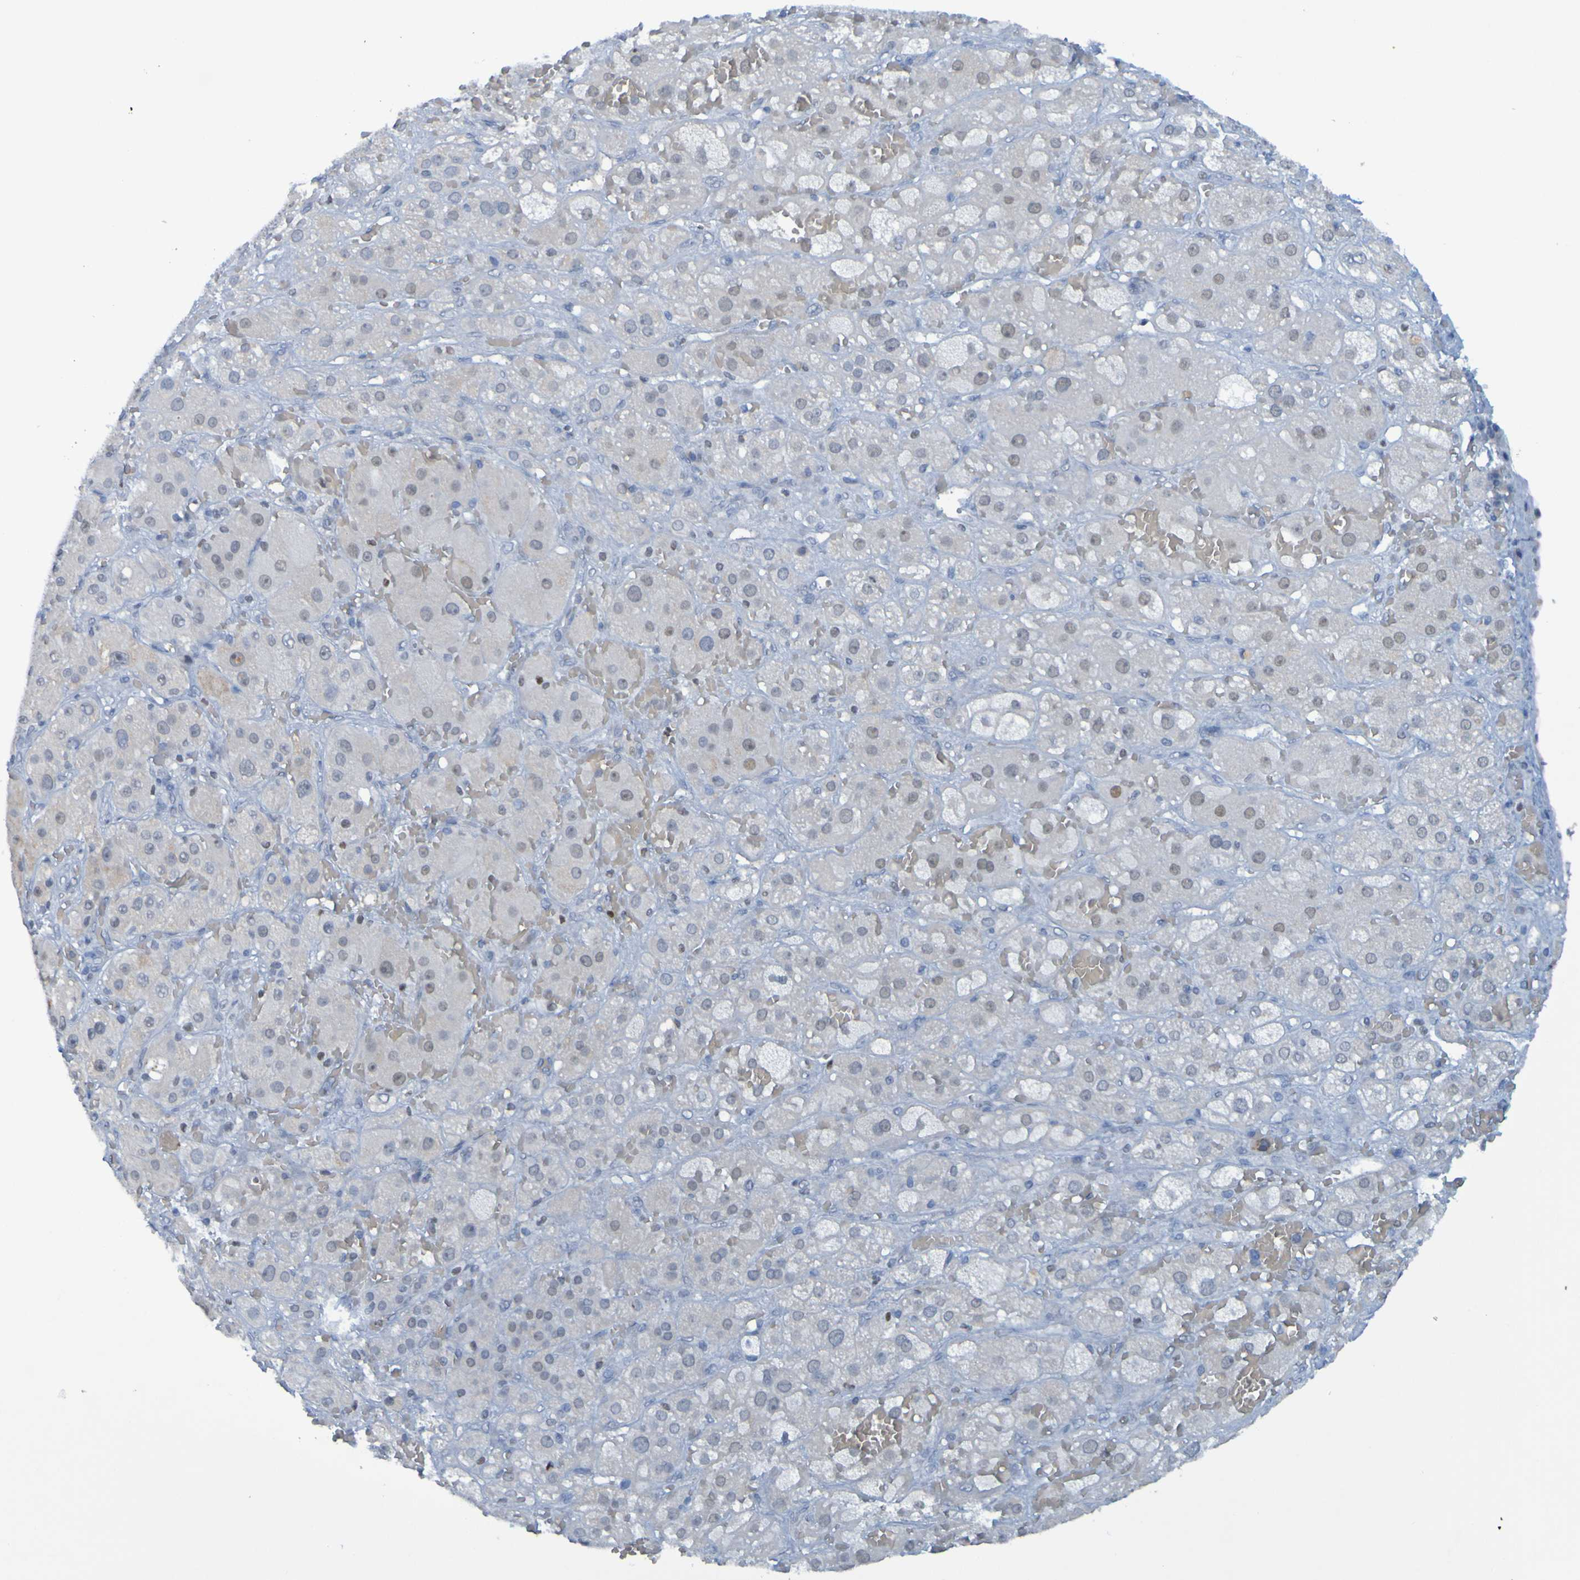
{"staining": {"intensity": "negative", "quantity": "none", "location": "none"}, "tissue": "adrenal gland", "cell_type": "Glandular cells", "image_type": "normal", "snomed": [{"axis": "morphology", "description": "Normal tissue, NOS"}, {"axis": "topography", "description": "Adrenal gland"}], "caption": "A micrograph of adrenal gland stained for a protein displays no brown staining in glandular cells. (IHC, brightfield microscopy, high magnification).", "gene": "USP36", "patient": {"sex": "female", "age": 47}}